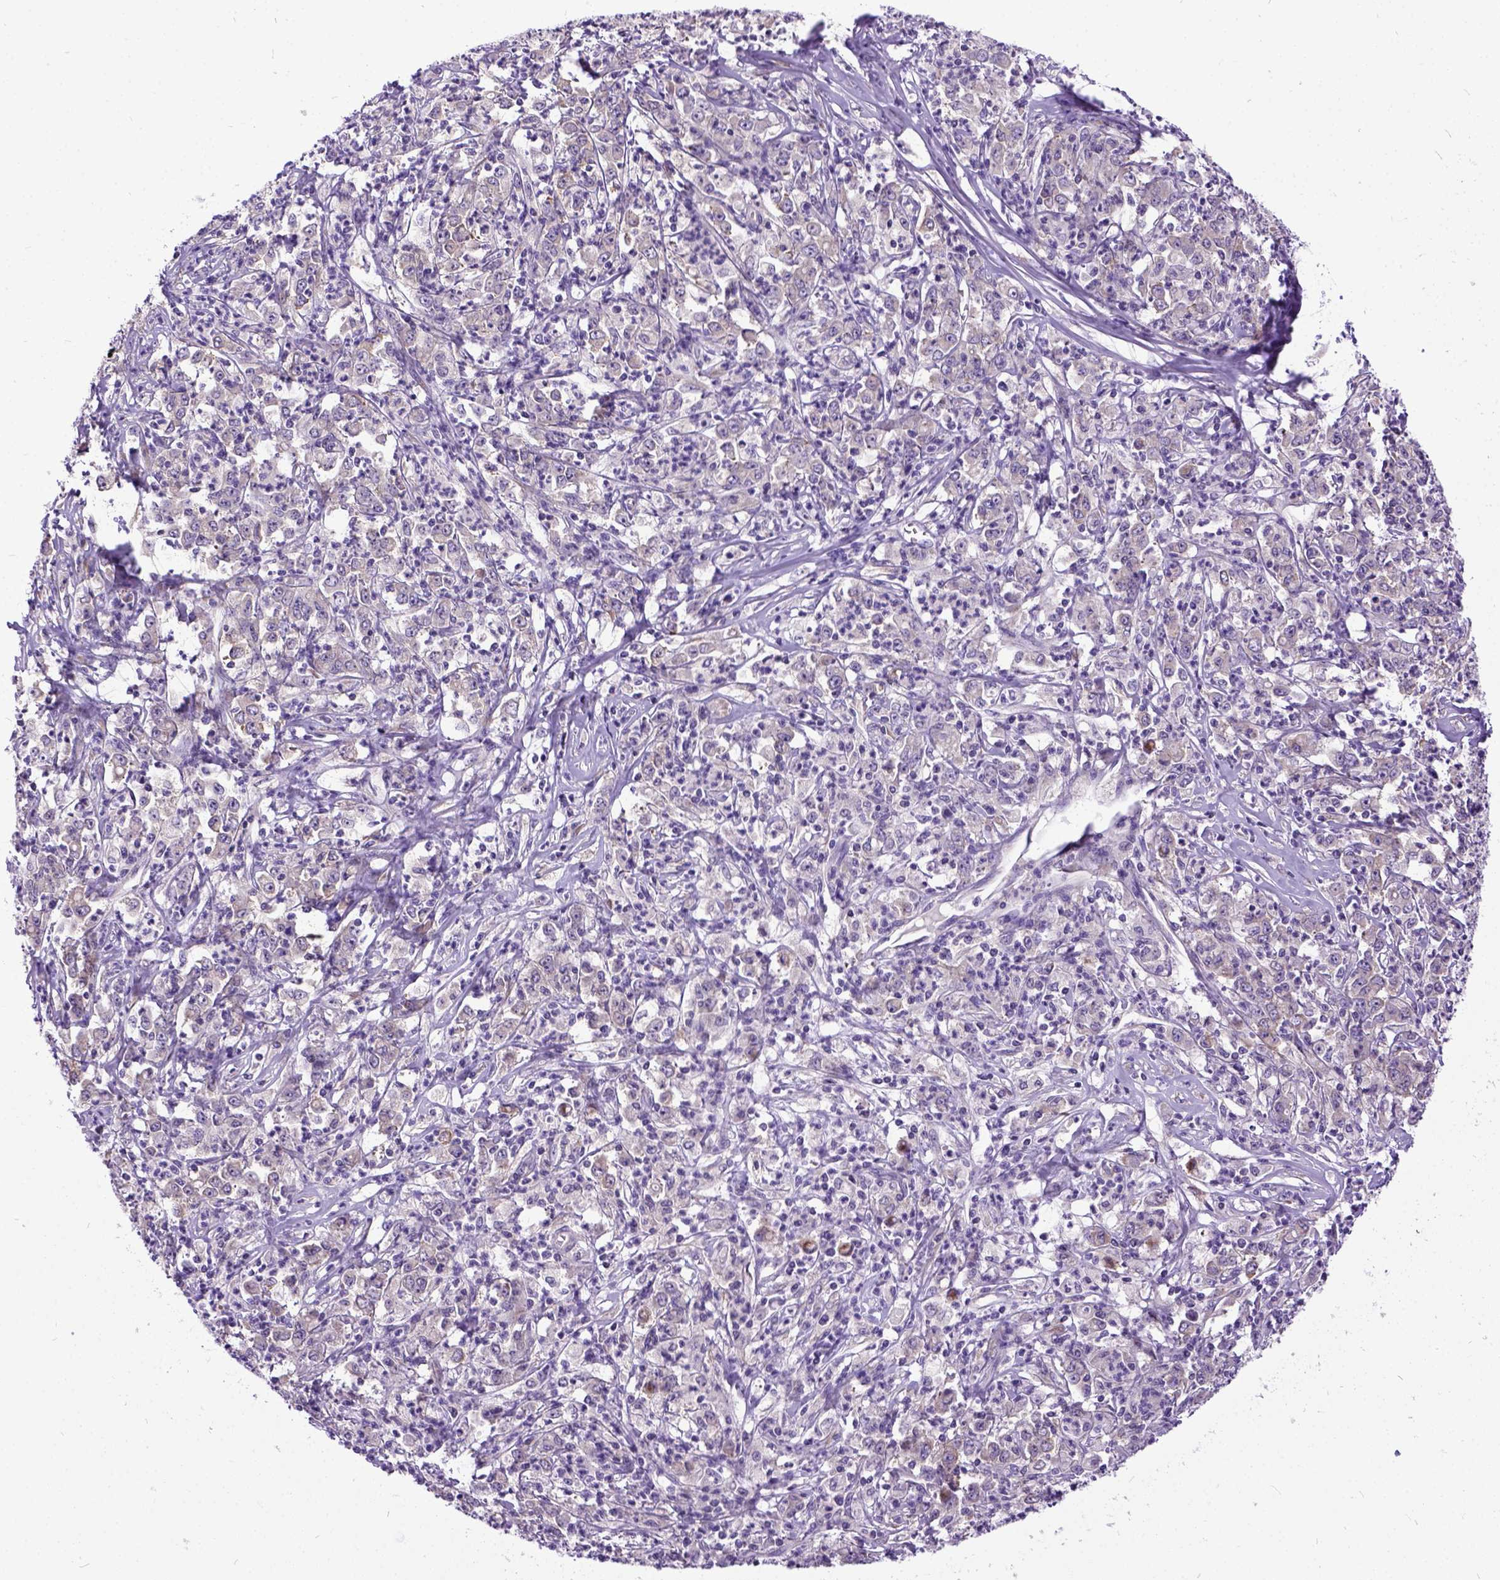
{"staining": {"intensity": "weak", "quantity": "25%-75%", "location": "cytoplasmic/membranous"}, "tissue": "stomach cancer", "cell_type": "Tumor cells", "image_type": "cancer", "snomed": [{"axis": "morphology", "description": "Adenocarcinoma, NOS"}, {"axis": "topography", "description": "Stomach, lower"}], "caption": "Immunohistochemistry (IHC) micrograph of neoplastic tissue: stomach adenocarcinoma stained using IHC exhibits low levels of weak protein expression localized specifically in the cytoplasmic/membranous of tumor cells, appearing as a cytoplasmic/membranous brown color.", "gene": "NEK5", "patient": {"sex": "female", "age": 71}}